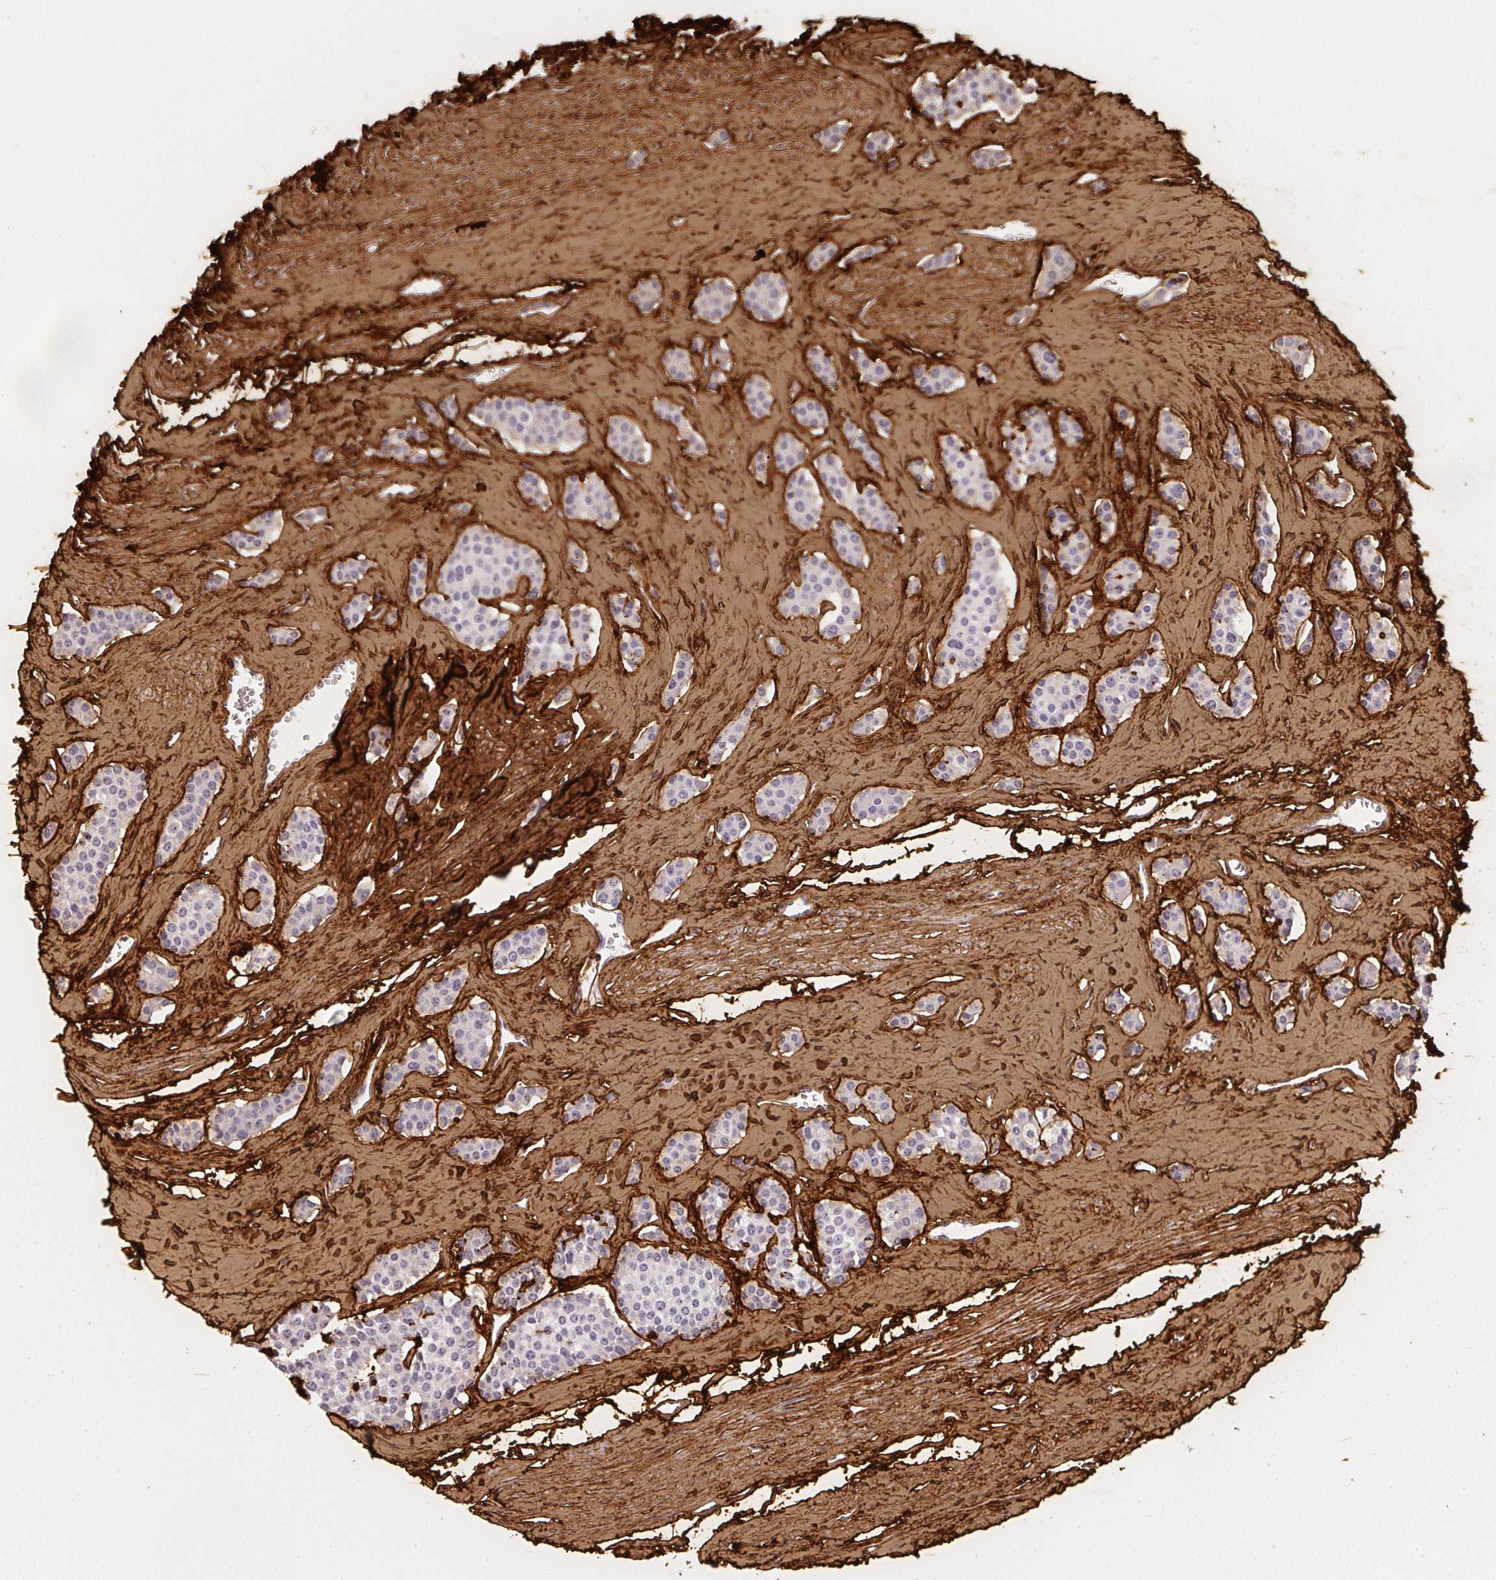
{"staining": {"intensity": "negative", "quantity": "none", "location": "none"}, "tissue": "carcinoid", "cell_type": "Tumor cells", "image_type": "cancer", "snomed": [{"axis": "morphology", "description": "Carcinoid, malignant, NOS"}, {"axis": "topography", "description": "Small intestine"}], "caption": "A high-resolution image shows immunohistochemistry (IHC) staining of carcinoid (malignant), which exhibits no significant staining in tumor cells. (Stains: DAB (3,3'-diaminobenzidine) IHC with hematoxylin counter stain, Microscopy: brightfield microscopy at high magnification).", "gene": "COL3A1", "patient": {"sex": "male", "age": 60}}